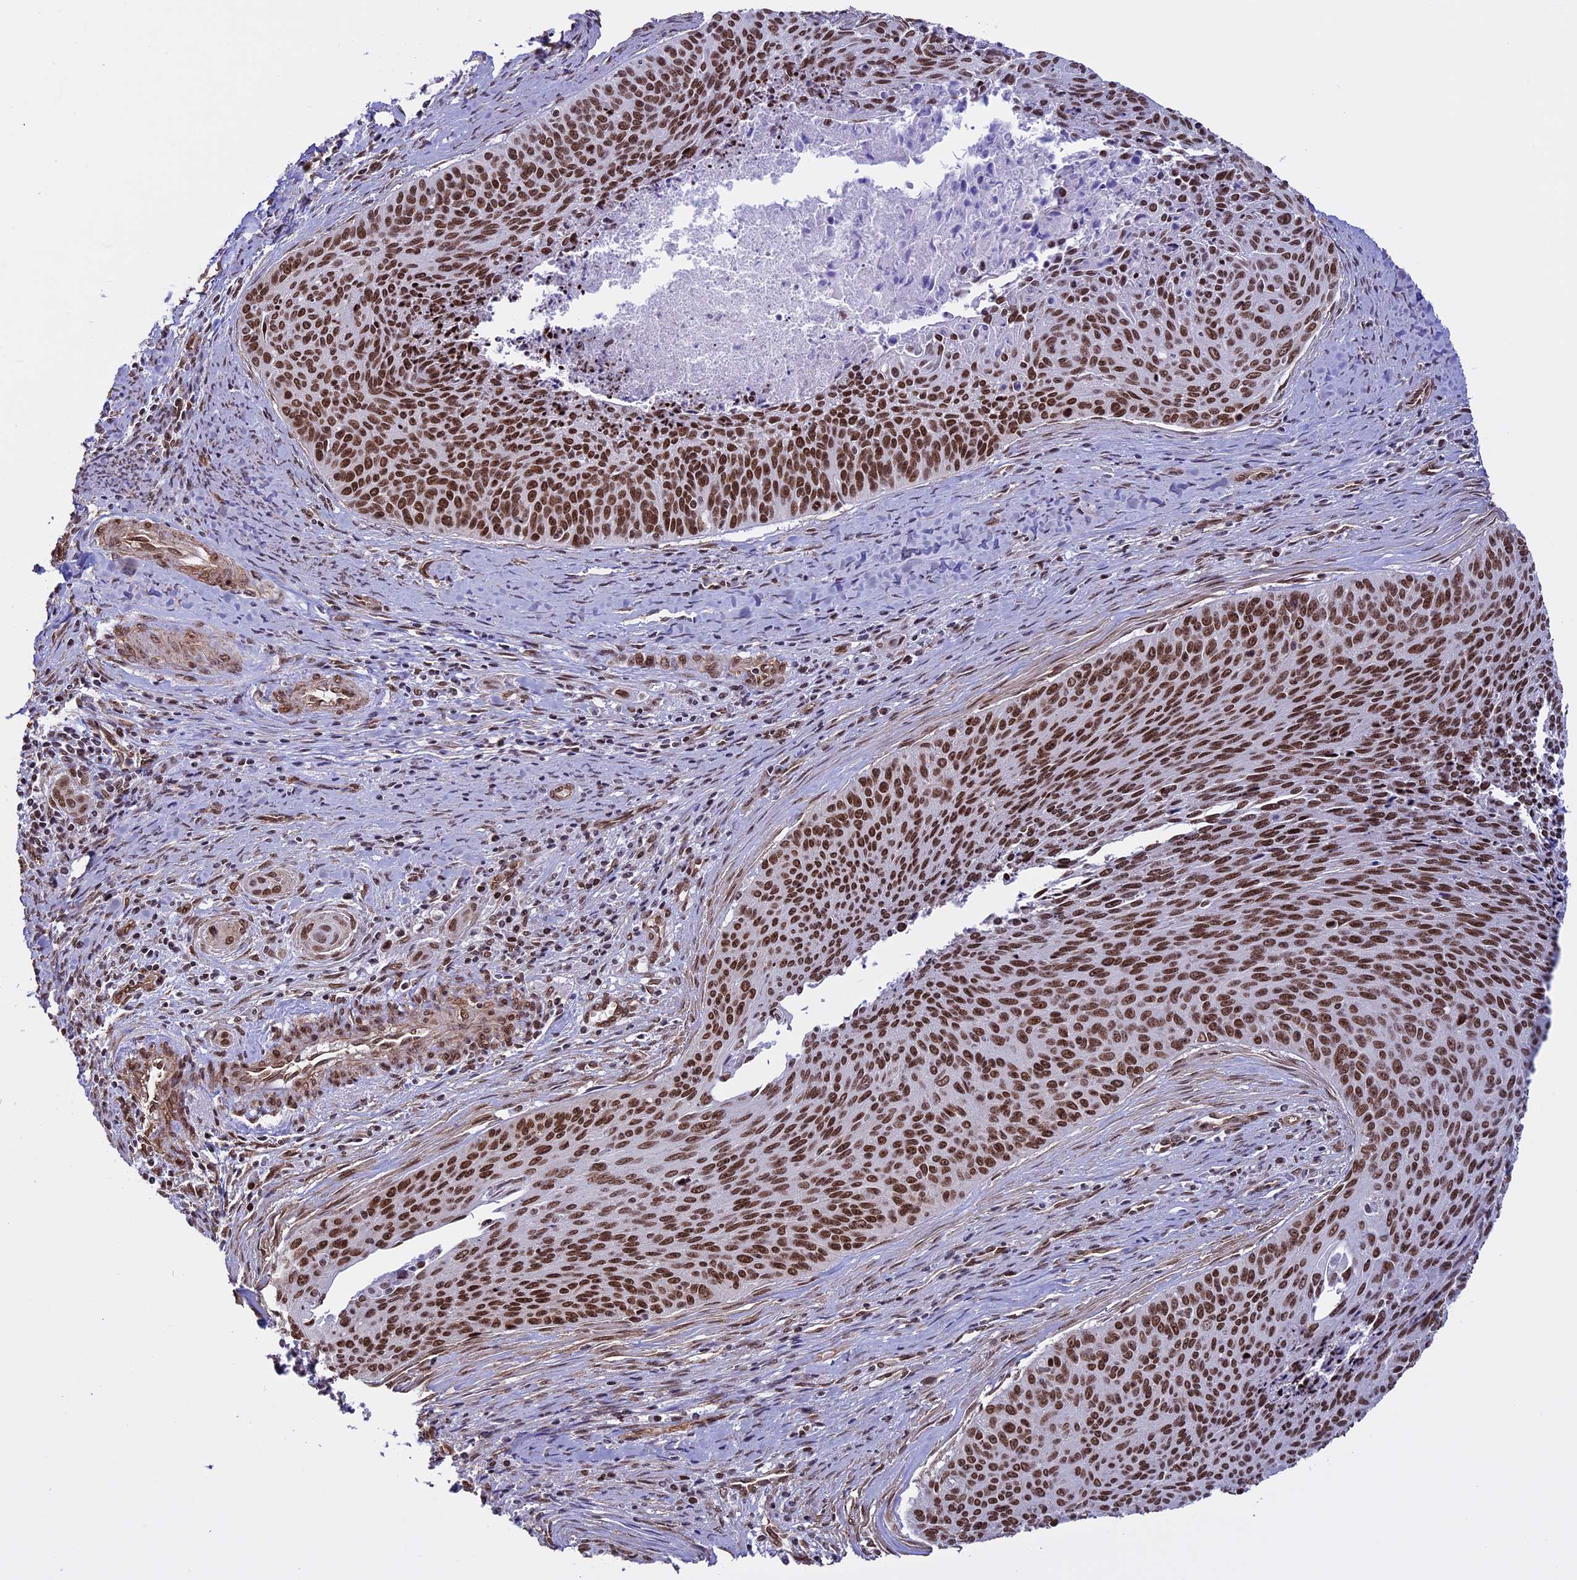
{"staining": {"intensity": "strong", "quantity": ">75%", "location": "nuclear"}, "tissue": "cervical cancer", "cell_type": "Tumor cells", "image_type": "cancer", "snomed": [{"axis": "morphology", "description": "Squamous cell carcinoma, NOS"}, {"axis": "topography", "description": "Cervix"}], "caption": "The photomicrograph displays a brown stain indicating the presence of a protein in the nuclear of tumor cells in cervical cancer (squamous cell carcinoma). The staining is performed using DAB (3,3'-diaminobenzidine) brown chromogen to label protein expression. The nuclei are counter-stained blue using hematoxylin.", "gene": "MPHOSPH8", "patient": {"sex": "female", "age": 55}}